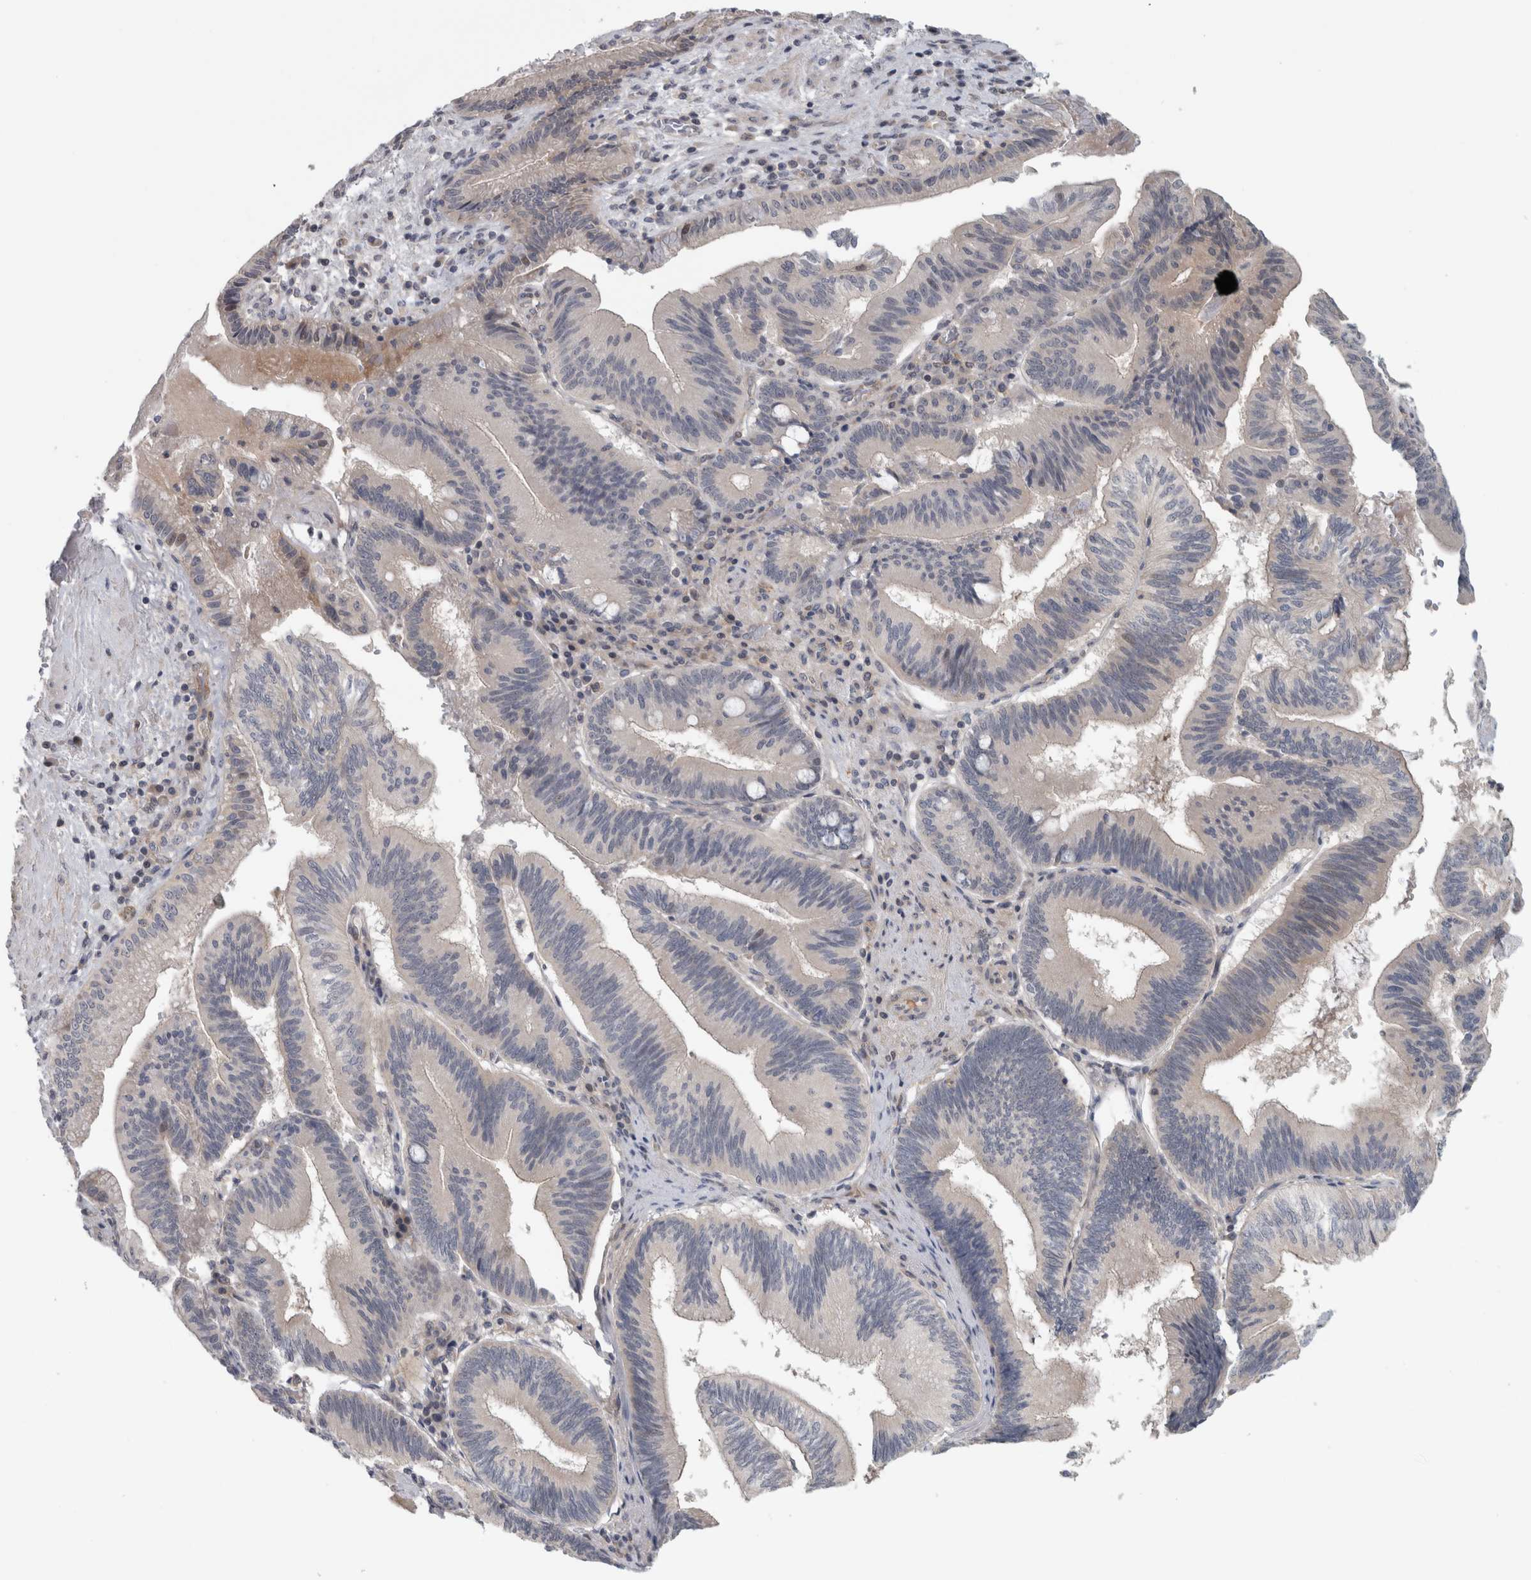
{"staining": {"intensity": "negative", "quantity": "none", "location": "none"}, "tissue": "pancreatic cancer", "cell_type": "Tumor cells", "image_type": "cancer", "snomed": [{"axis": "morphology", "description": "Adenocarcinoma, NOS"}, {"axis": "topography", "description": "Pancreas"}], "caption": "The IHC micrograph has no significant positivity in tumor cells of pancreatic cancer (adenocarcinoma) tissue. (DAB (3,3'-diaminobenzidine) immunohistochemistry visualized using brightfield microscopy, high magnification).", "gene": "ZNF804B", "patient": {"sex": "male", "age": 82}}